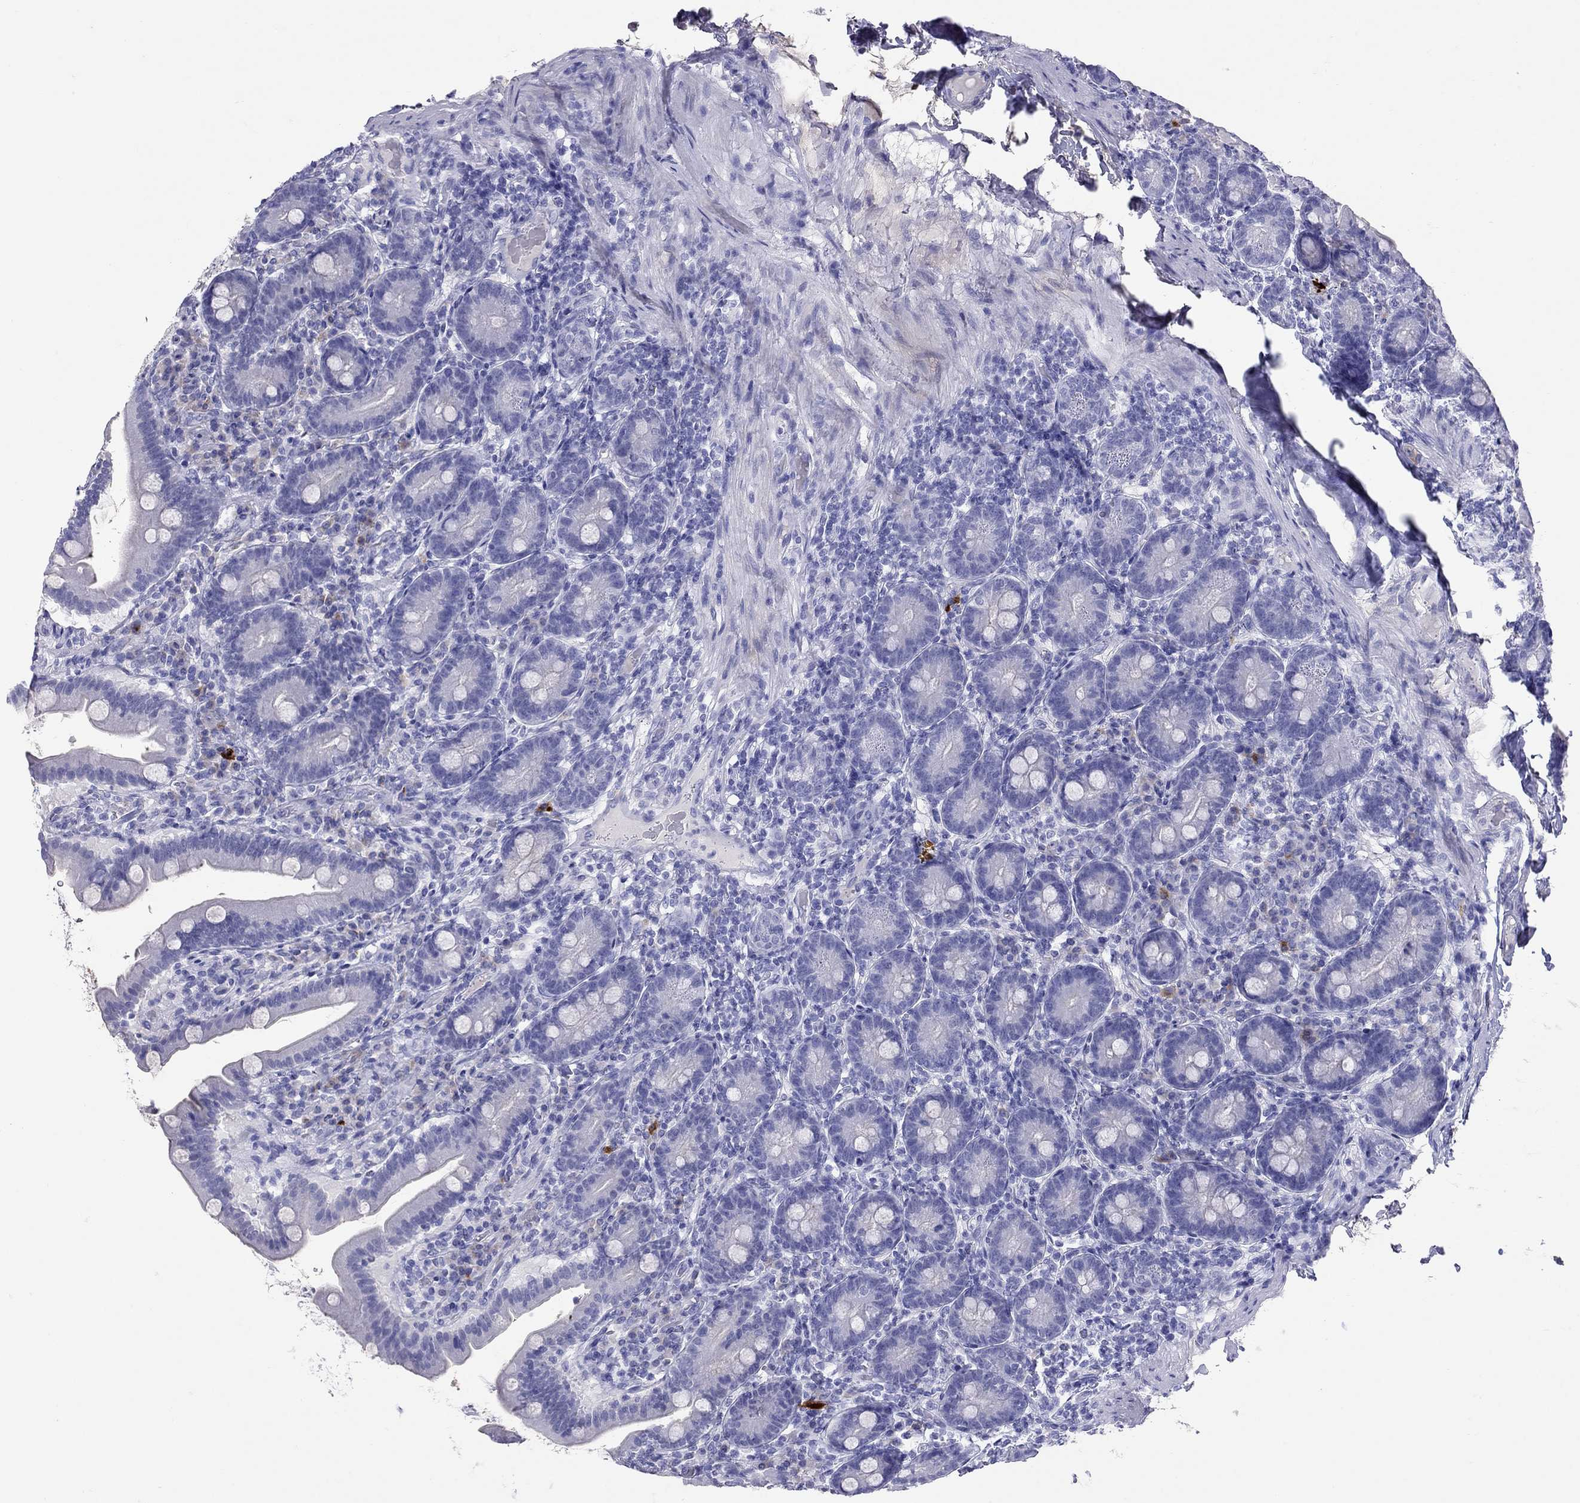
{"staining": {"intensity": "negative", "quantity": "none", "location": "none"}, "tissue": "small intestine", "cell_type": "Glandular cells", "image_type": "normal", "snomed": [{"axis": "morphology", "description": "Normal tissue, NOS"}, {"axis": "topography", "description": "Small intestine"}], "caption": "This histopathology image is of benign small intestine stained with immunohistochemistry (IHC) to label a protein in brown with the nuclei are counter-stained blue. There is no expression in glandular cells.", "gene": "GRIA2", "patient": {"sex": "male", "age": 66}}